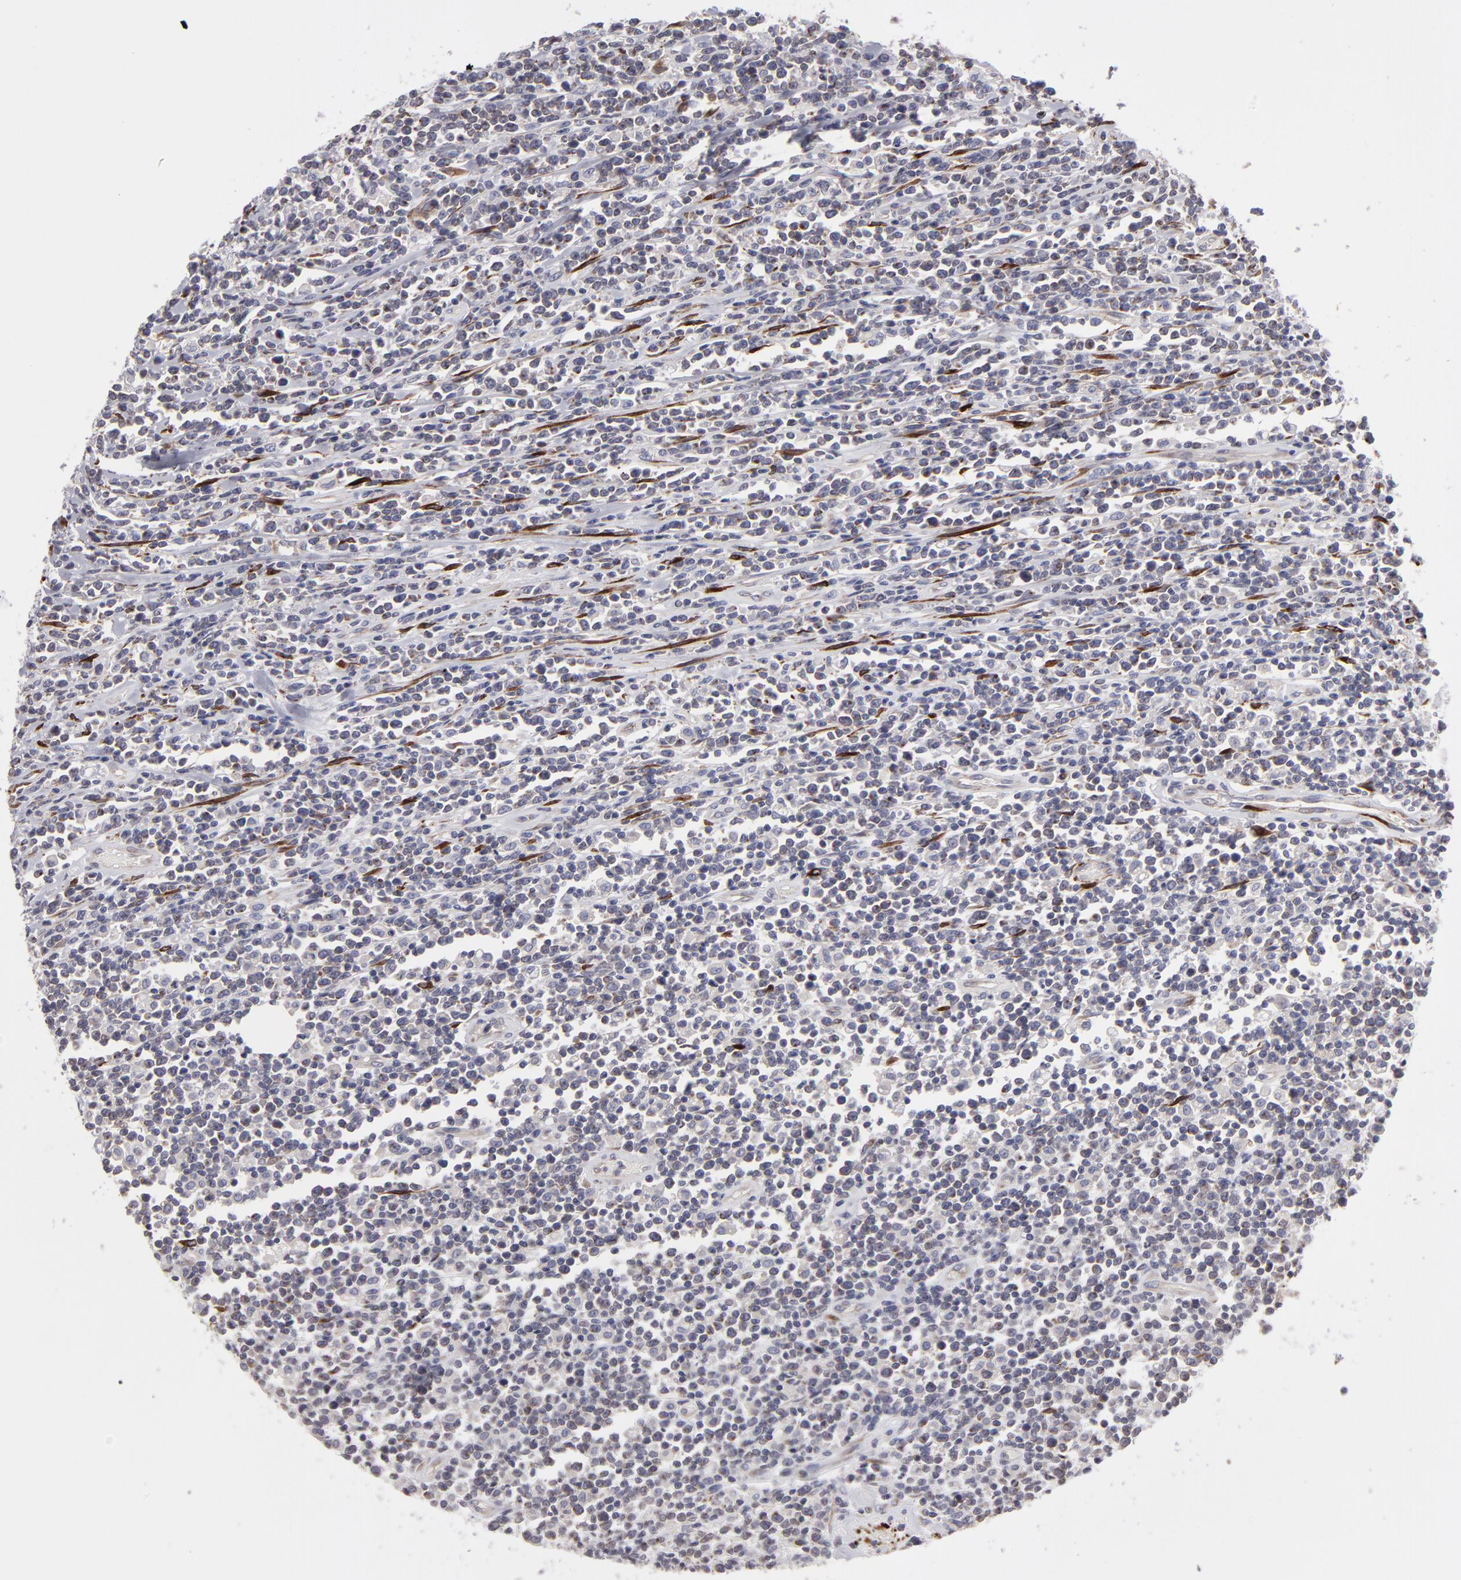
{"staining": {"intensity": "weak", "quantity": "<25%", "location": "cytoplasmic/membranous"}, "tissue": "lymphoma", "cell_type": "Tumor cells", "image_type": "cancer", "snomed": [{"axis": "morphology", "description": "Malignant lymphoma, non-Hodgkin's type, High grade"}, {"axis": "topography", "description": "Colon"}], "caption": "Immunohistochemistry (IHC) of lymphoma exhibits no staining in tumor cells. (Immunohistochemistry (IHC), brightfield microscopy, high magnification).", "gene": "SLMAP", "patient": {"sex": "male", "age": 82}}